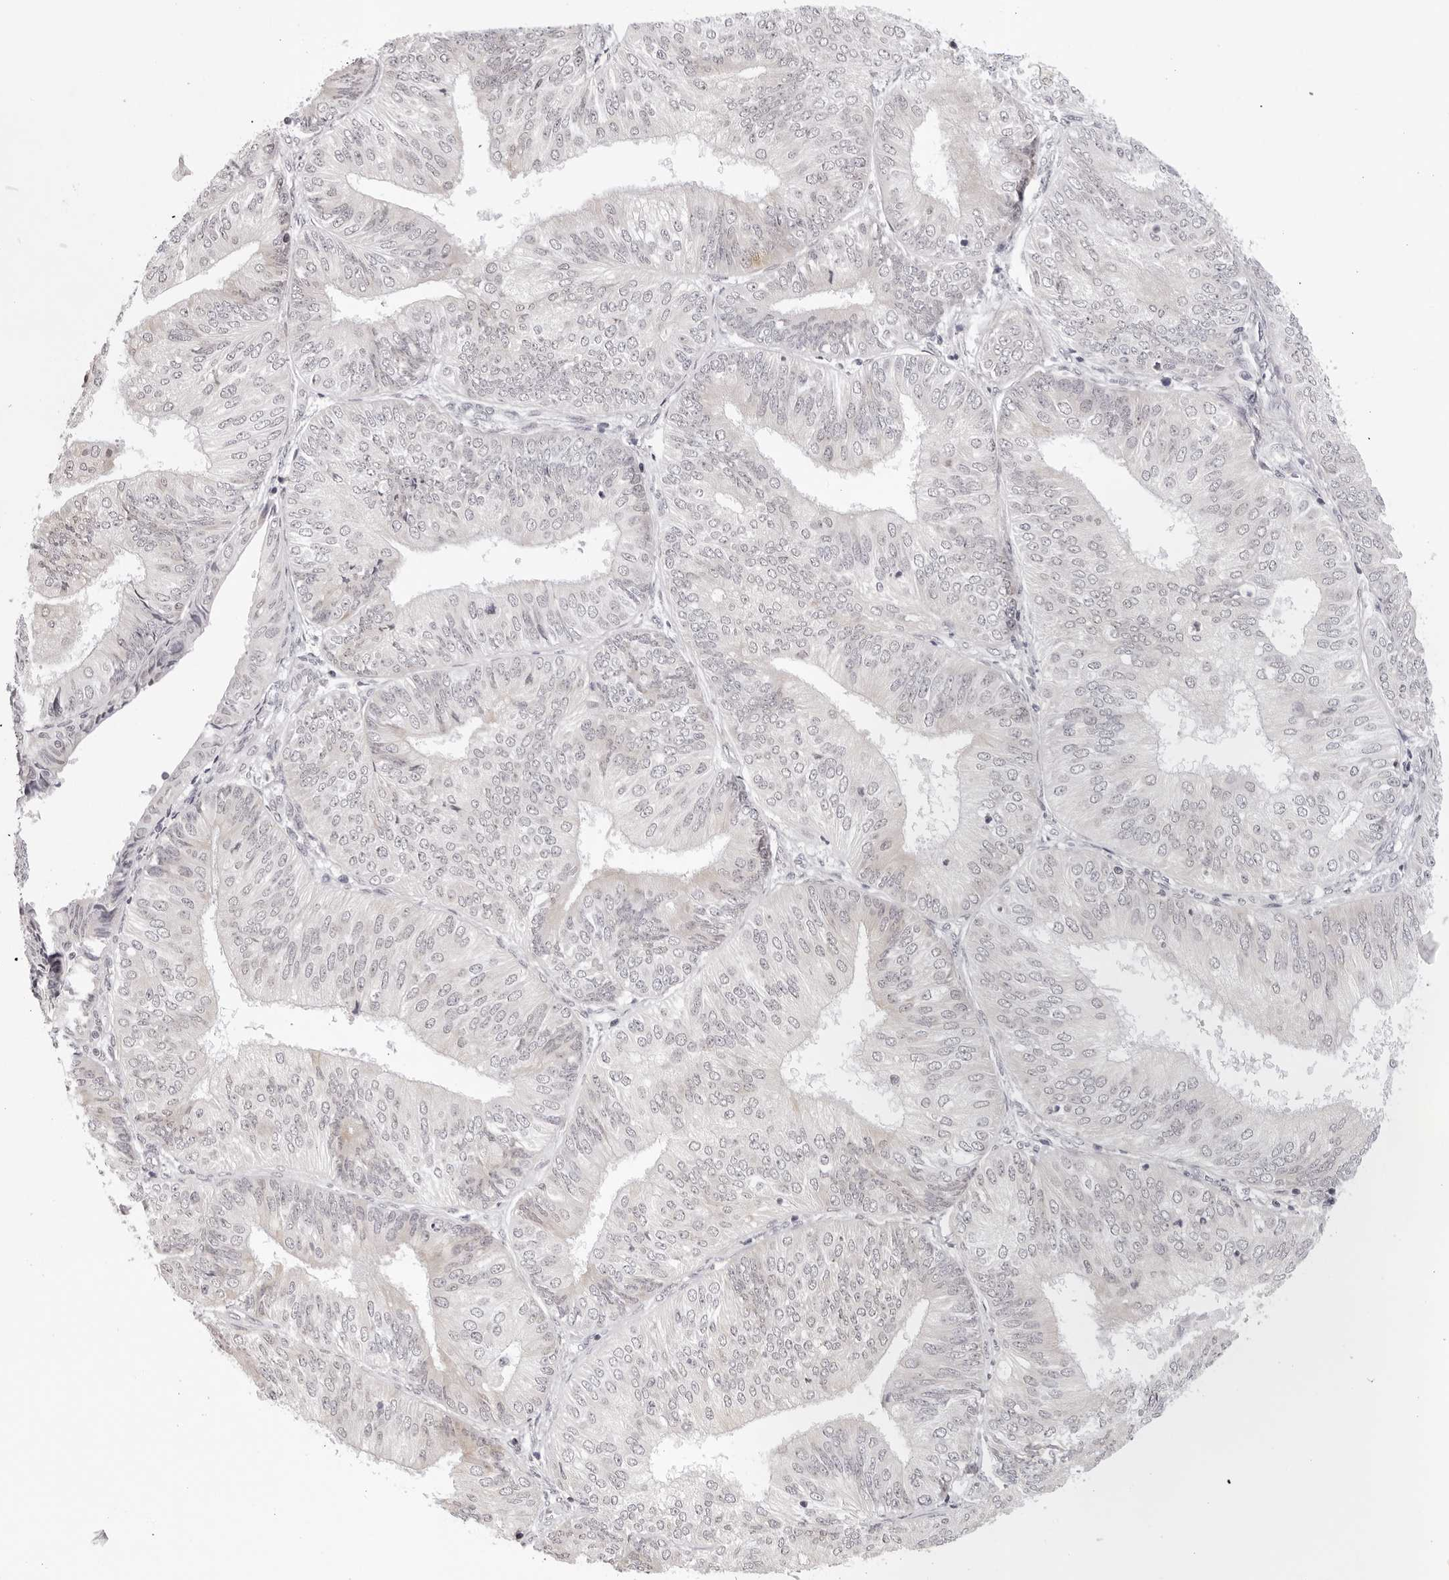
{"staining": {"intensity": "negative", "quantity": "none", "location": "none"}, "tissue": "endometrial cancer", "cell_type": "Tumor cells", "image_type": "cancer", "snomed": [{"axis": "morphology", "description": "Adenocarcinoma, NOS"}, {"axis": "topography", "description": "Endometrium"}], "caption": "Immunohistochemistry (IHC) photomicrograph of human endometrial cancer stained for a protein (brown), which reveals no positivity in tumor cells.", "gene": "IL17RA", "patient": {"sex": "female", "age": 58}}